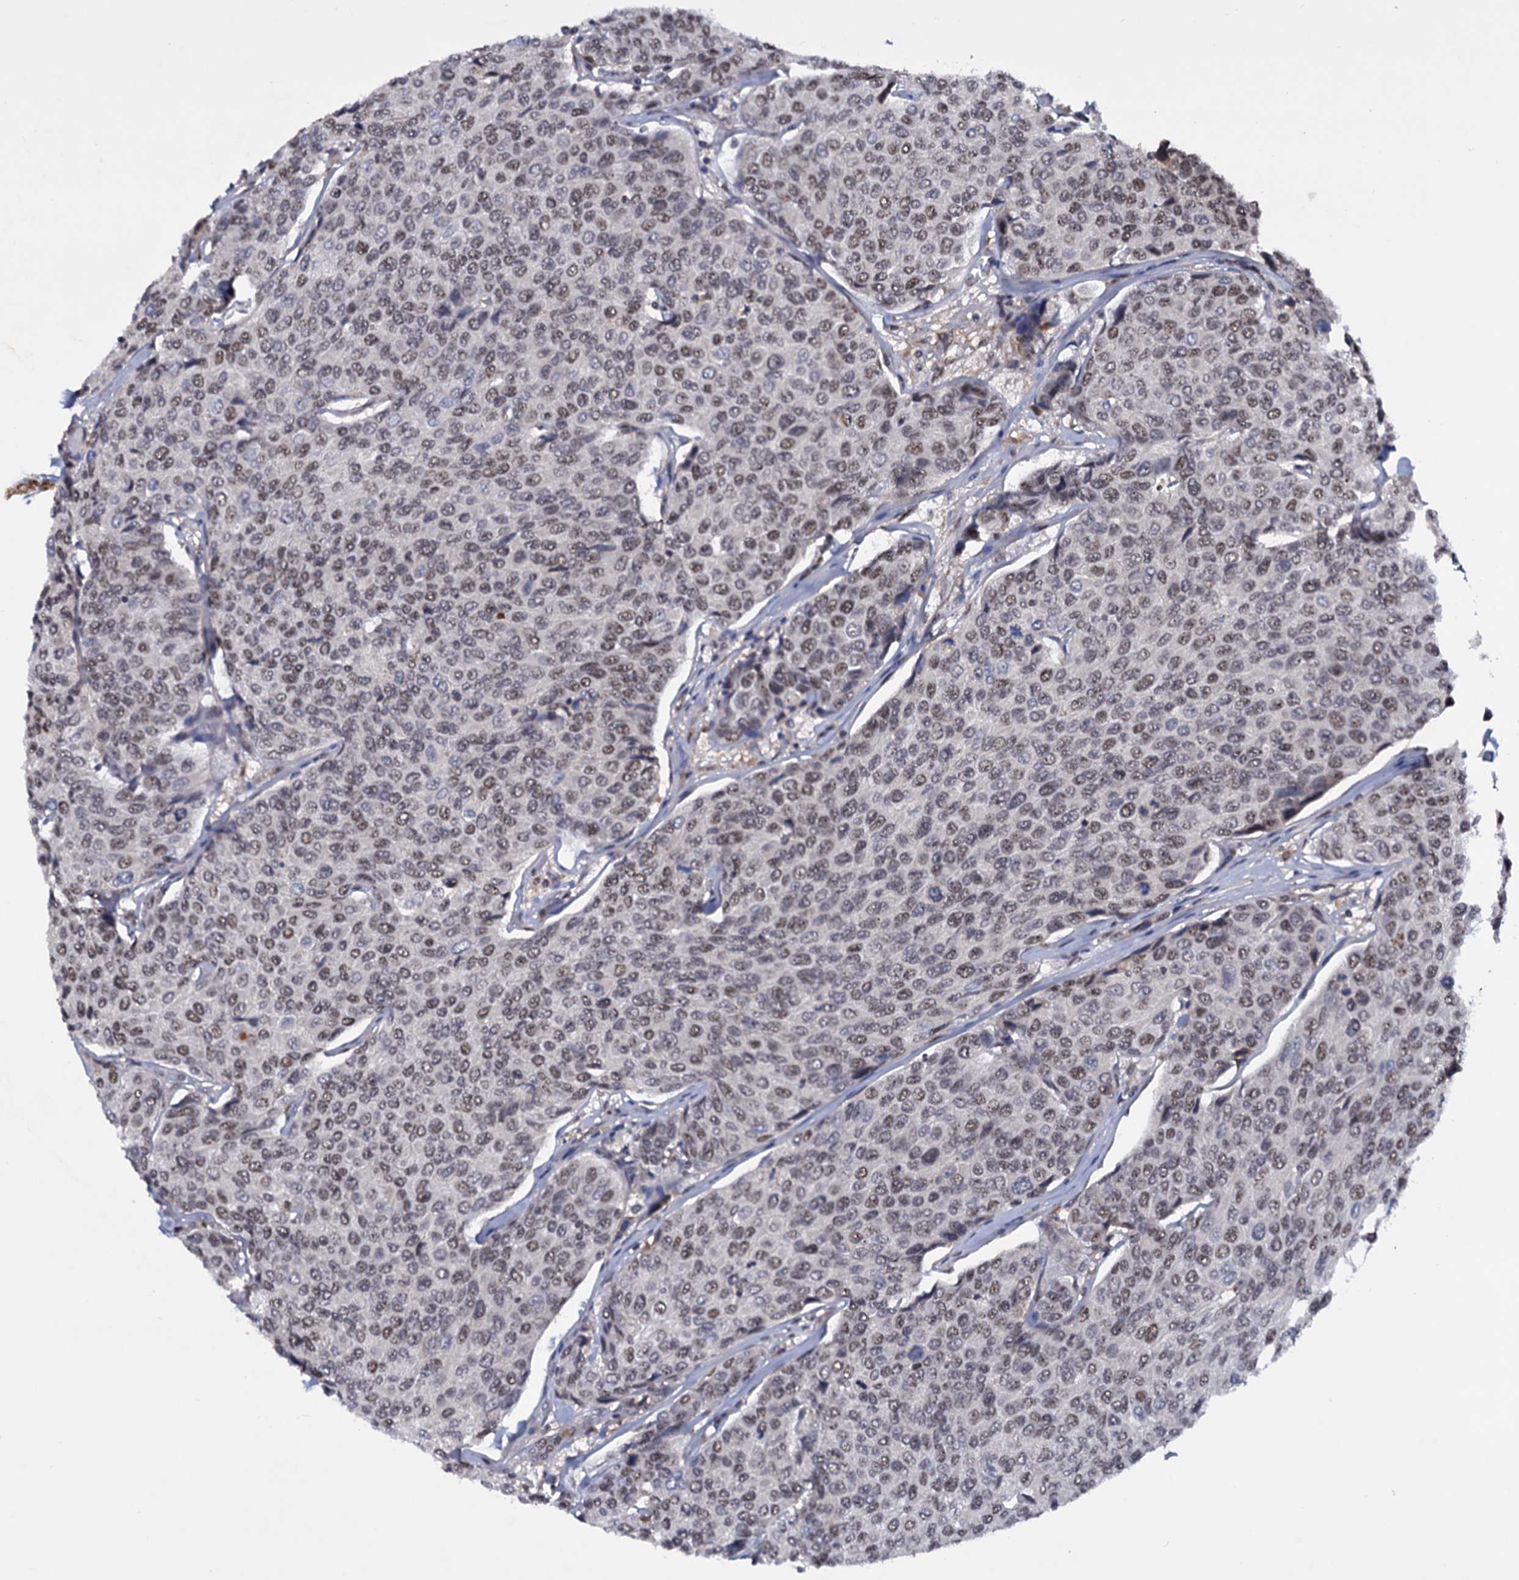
{"staining": {"intensity": "weak", "quantity": ">75%", "location": "nuclear"}, "tissue": "breast cancer", "cell_type": "Tumor cells", "image_type": "cancer", "snomed": [{"axis": "morphology", "description": "Duct carcinoma"}, {"axis": "topography", "description": "Breast"}], "caption": "A high-resolution photomicrograph shows IHC staining of infiltrating ductal carcinoma (breast), which displays weak nuclear expression in approximately >75% of tumor cells.", "gene": "TBC1D12", "patient": {"sex": "female", "age": 55}}